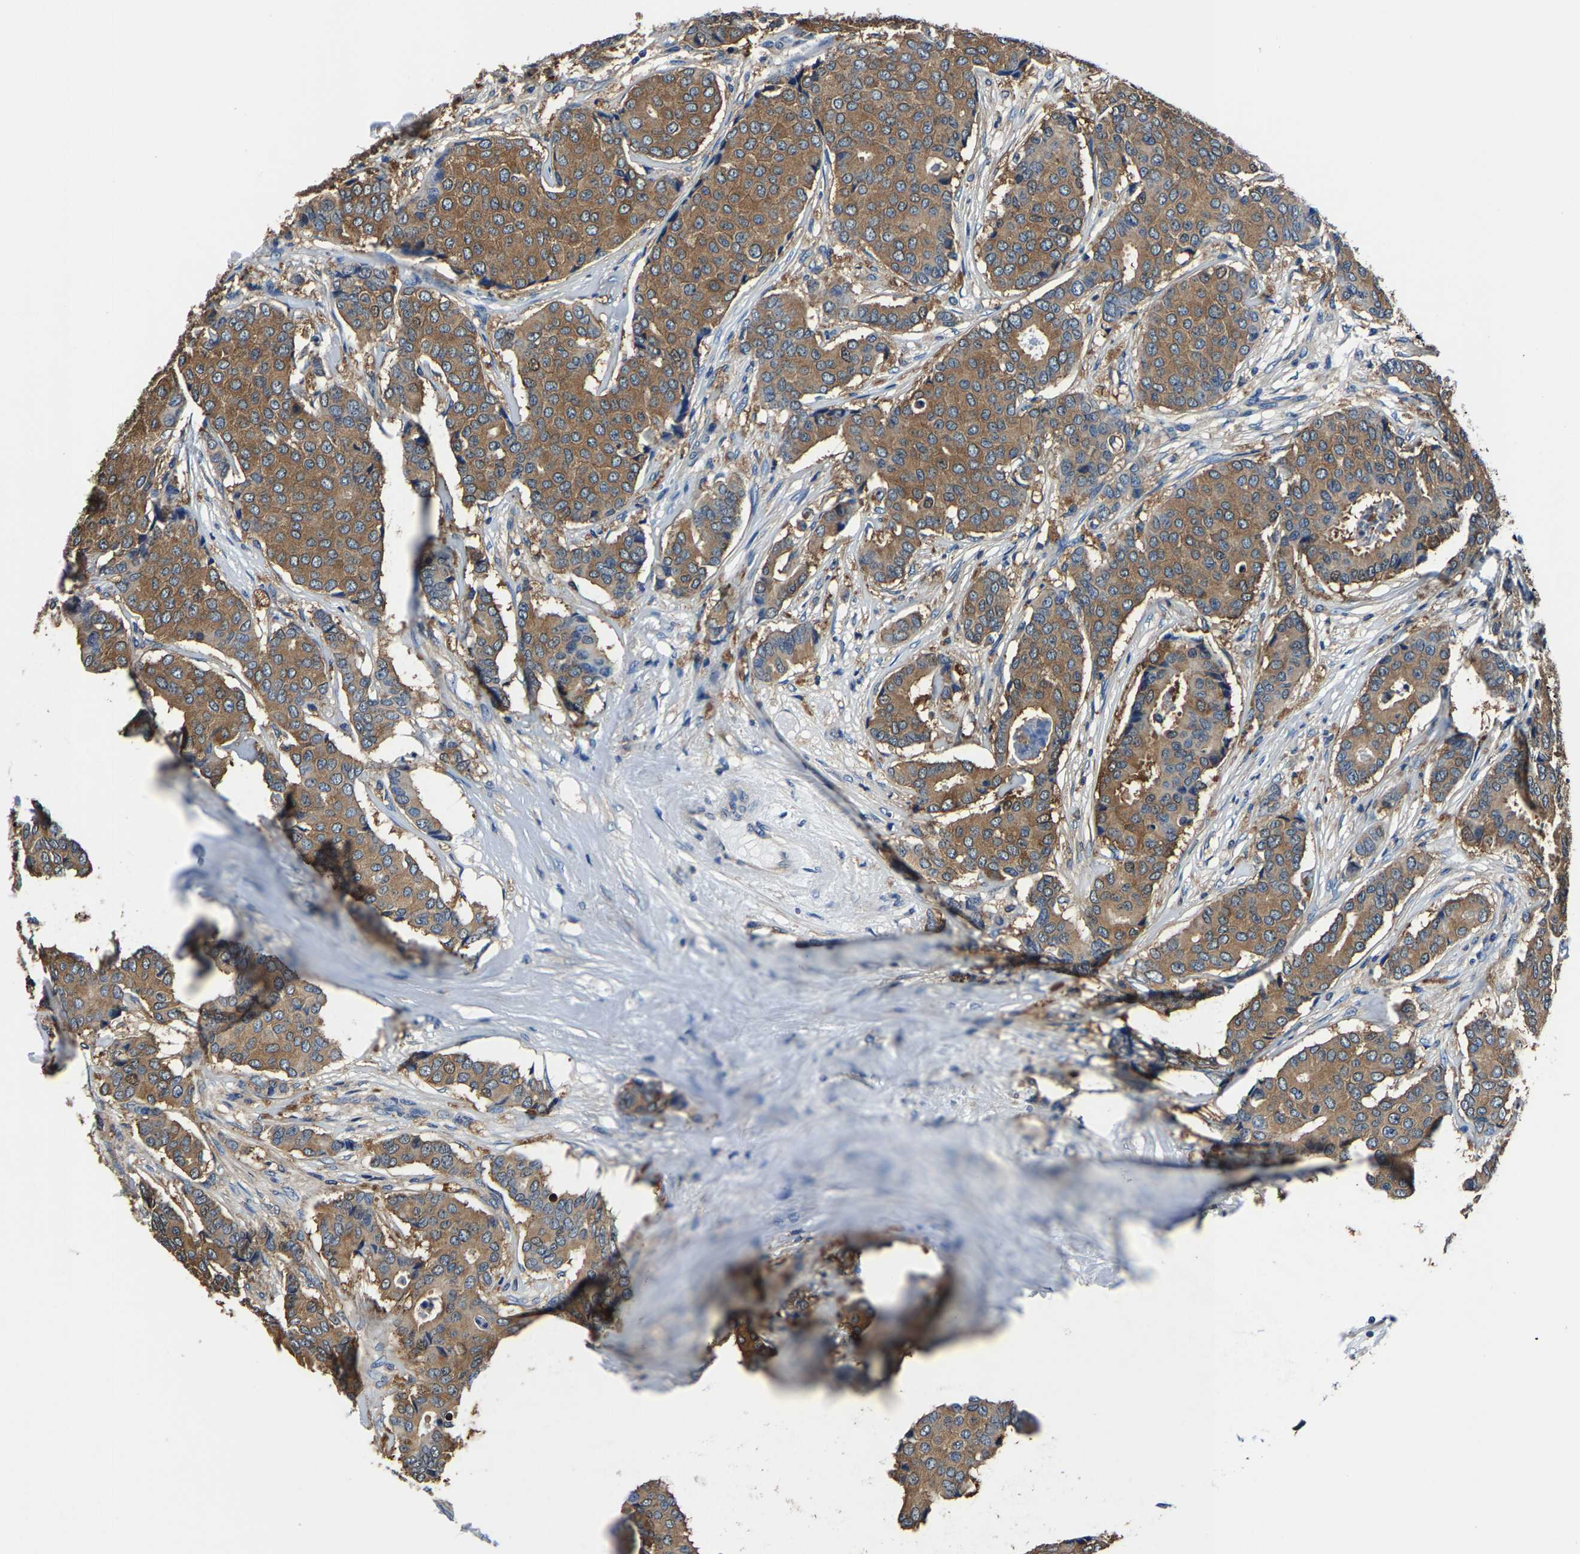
{"staining": {"intensity": "moderate", "quantity": ">75%", "location": "cytoplasmic/membranous"}, "tissue": "breast cancer", "cell_type": "Tumor cells", "image_type": "cancer", "snomed": [{"axis": "morphology", "description": "Duct carcinoma"}, {"axis": "topography", "description": "Breast"}], "caption": "Immunohistochemistry of breast cancer shows medium levels of moderate cytoplasmic/membranous expression in about >75% of tumor cells. (Brightfield microscopy of DAB IHC at high magnification).", "gene": "ALDOB", "patient": {"sex": "female", "age": 75}}